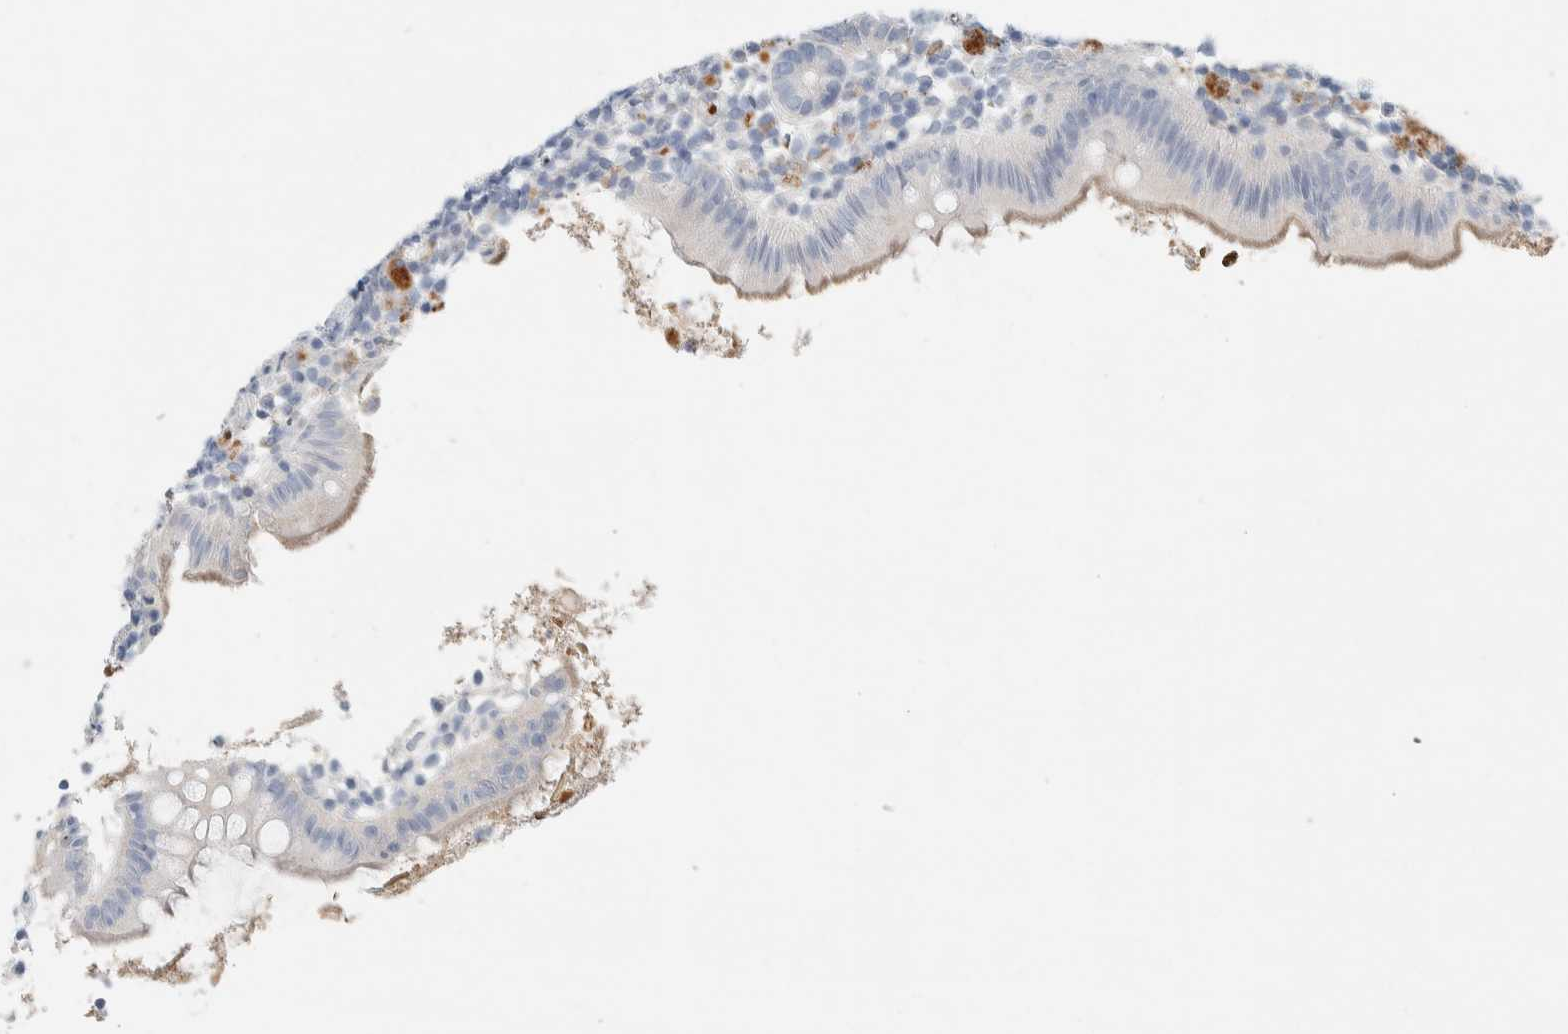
{"staining": {"intensity": "negative", "quantity": "none", "location": "none"}, "tissue": "appendix", "cell_type": "Glandular cells", "image_type": "normal", "snomed": [{"axis": "morphology", "description": "Normal tissue, NOS"}, {"axis": "topography", "description": "Appendix"}], "caption": "Glandular cells are negative for brown protein staining in normal appendix. (DAB (3,3'-diaminobenzidine) immunohistochemistry (IHC) visualized using brightfield microscopy, high magnification).", "gene": "ALOX12B", "patient": {"sex": "female", "age": 20}}